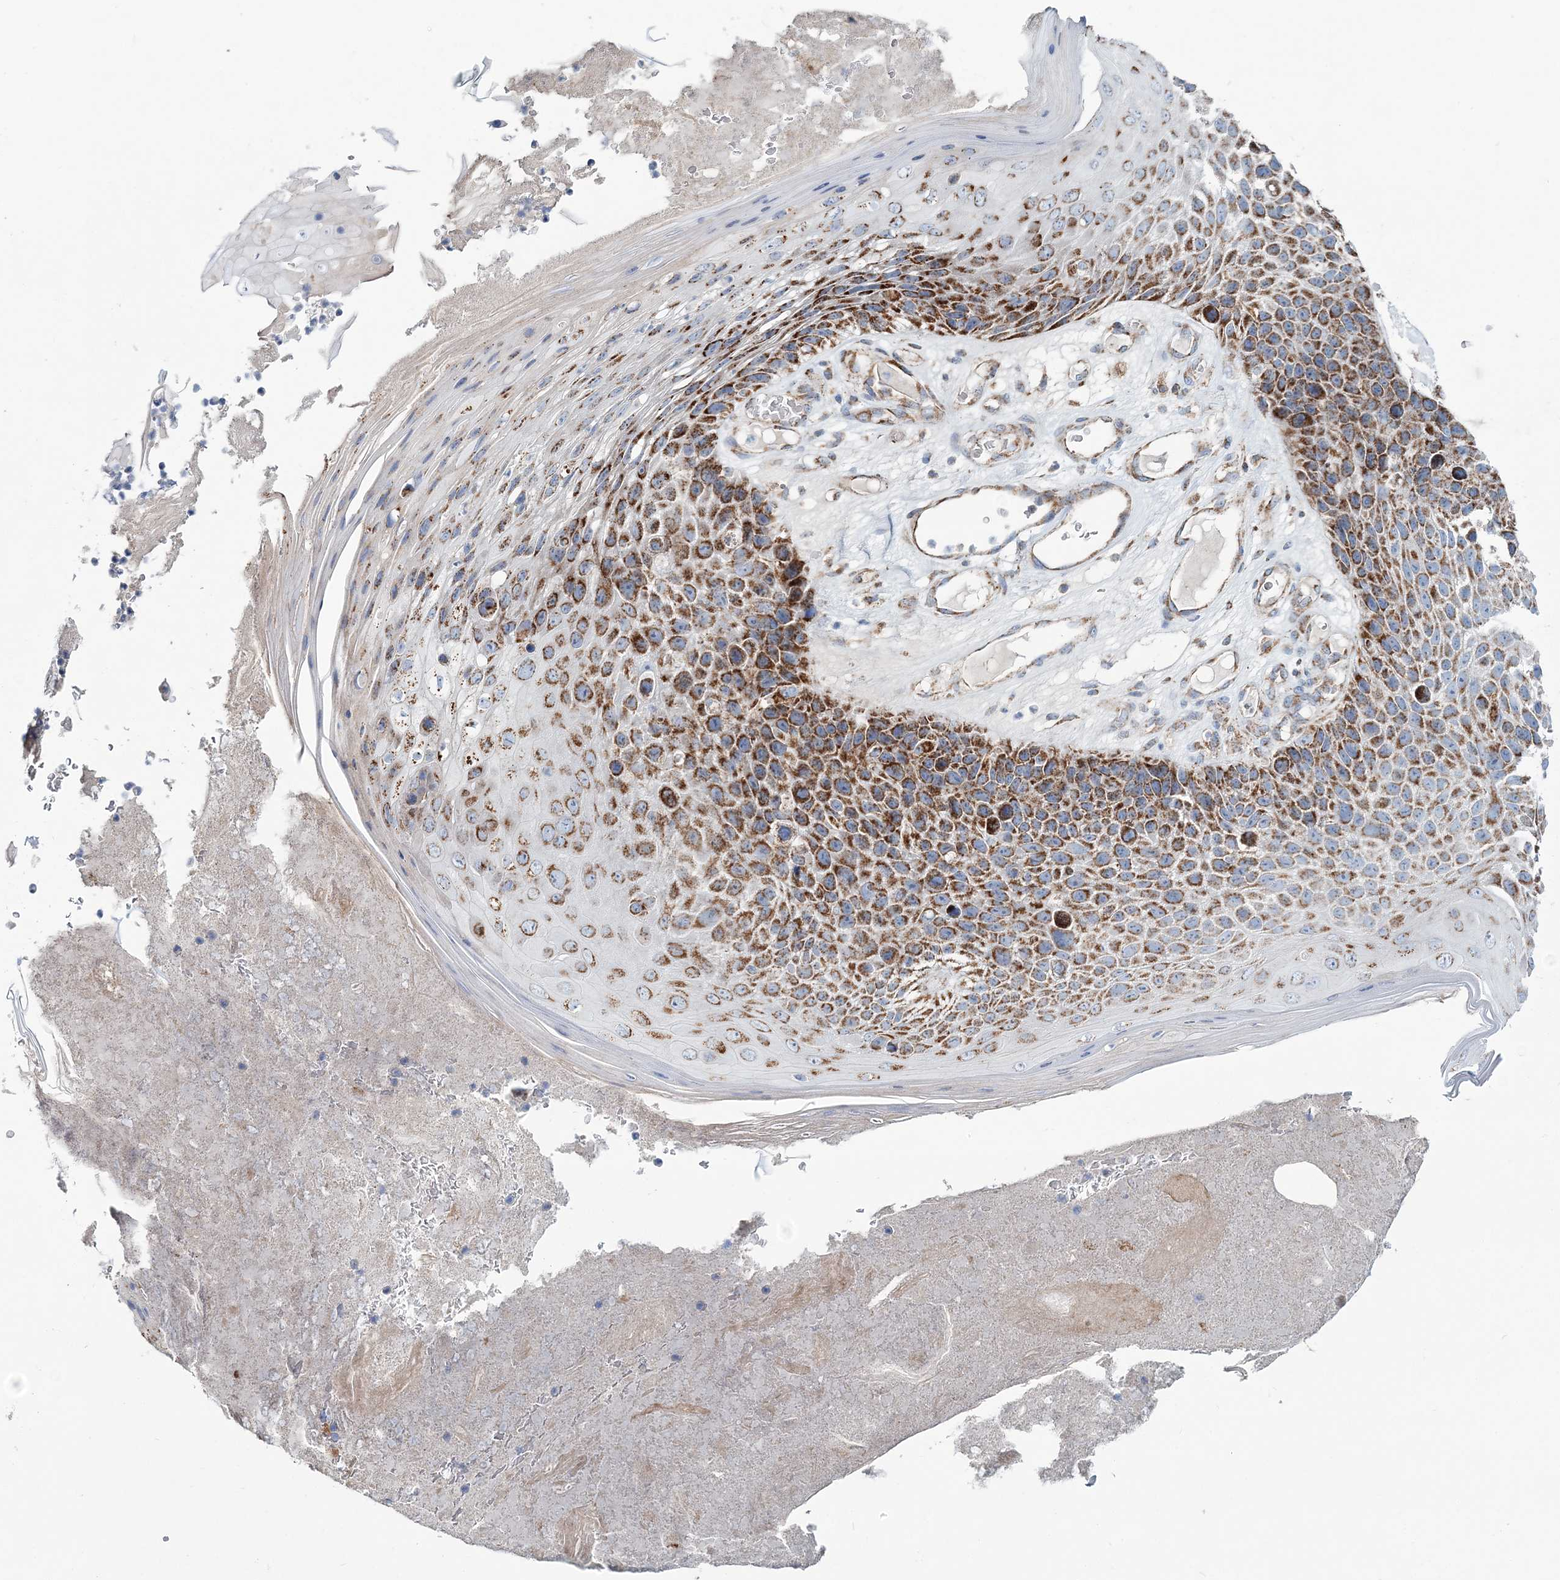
{"staining": {"intensity": "strong", "quantity": ">75%", "location": "cytoplasmic/membranous"}, "tissue": "skin cancer", "cell_type": "Tumor cells", "image_type": "cancer", "snomed": [{"axis": "morphology", "description": "Squamous cell carcinoma, NOS"}, {"axis": "topography", "description": "Skin"}], "caption": "The image demonstrates a brown stain indicating the presence of a protein in the cytoplasmic/membranous of tumor cells in skin squamous cell carcinoma.", "gene": "ARHGAP6", "patient": {"sex": "female", "age": 88}}